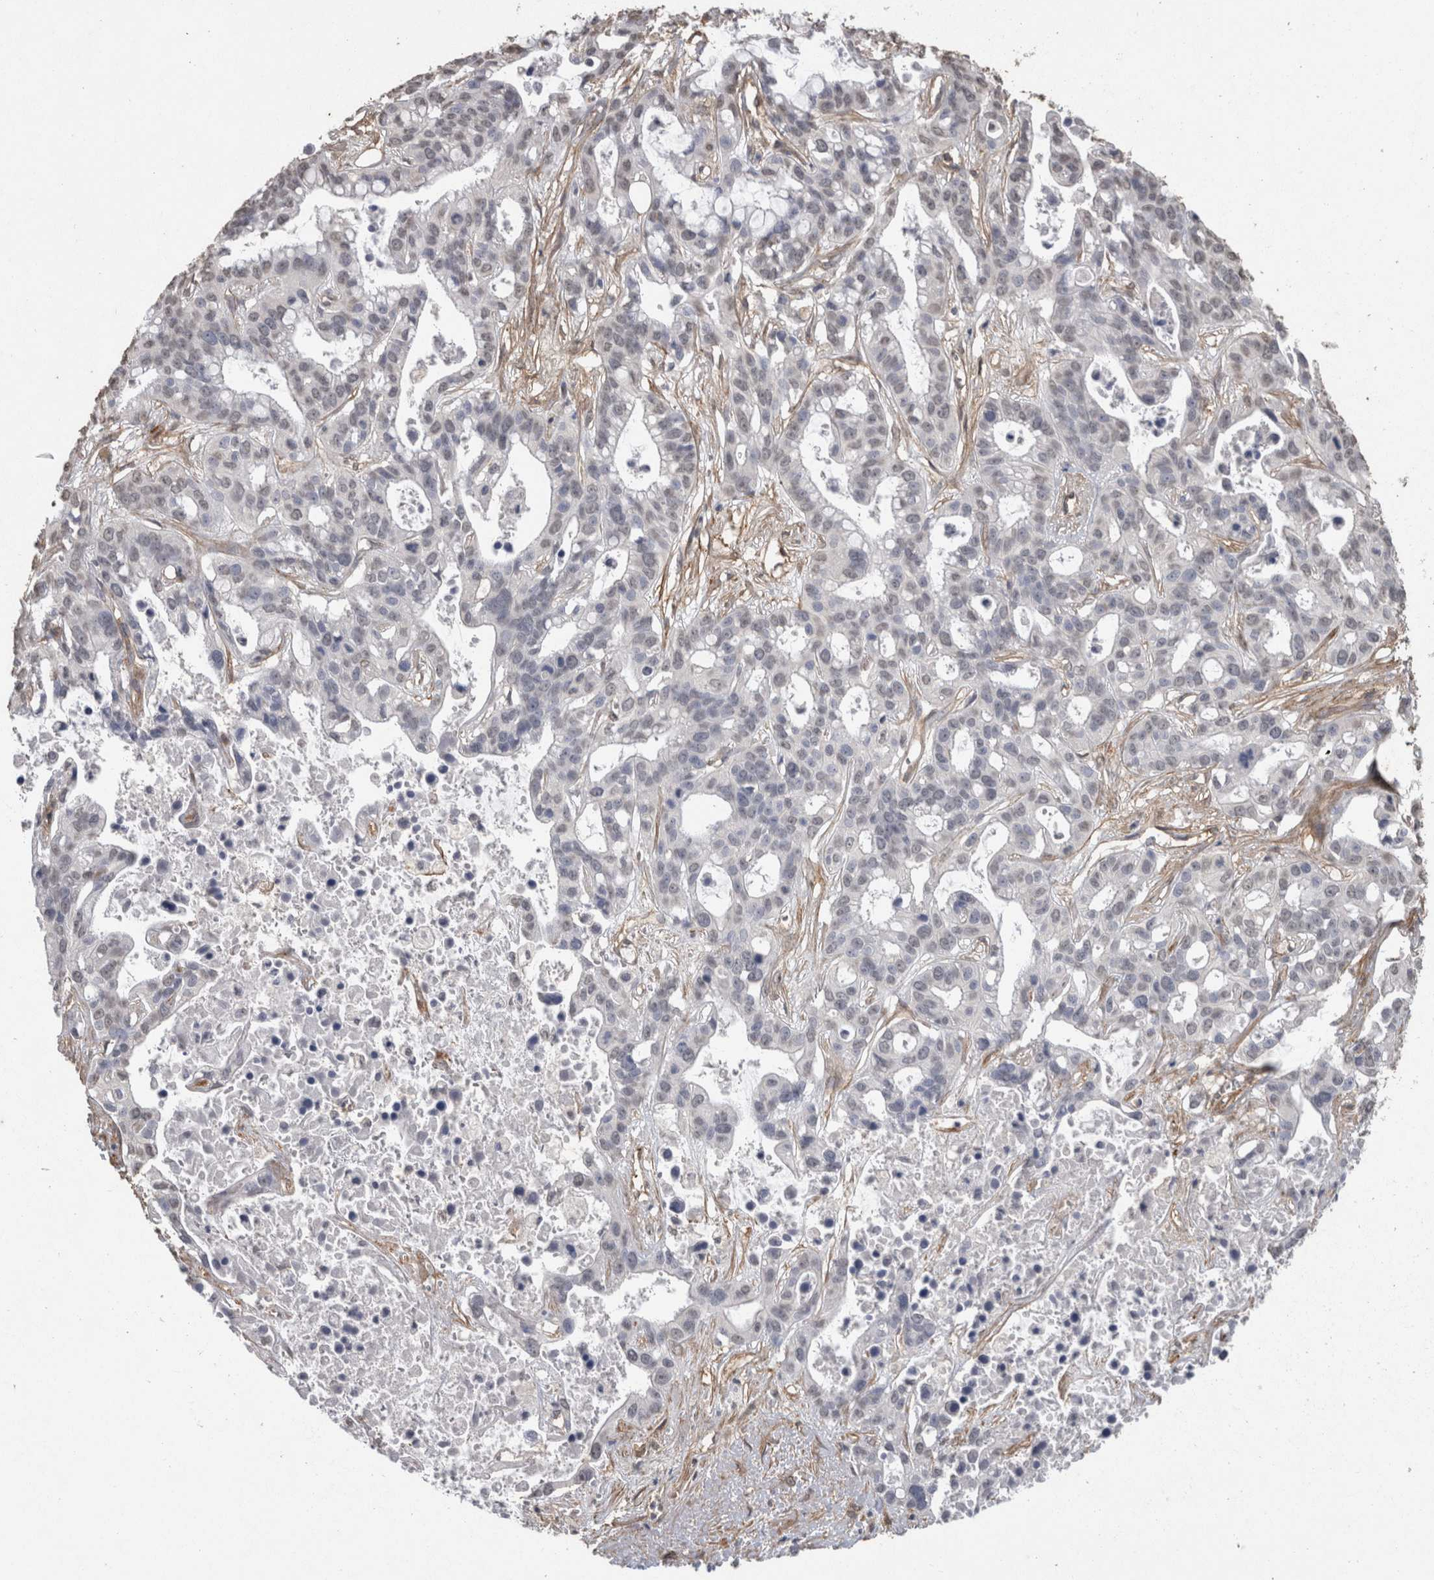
{"staining": {"intensity": "negative", "quantity": "none", "location": "none"}, "tissue": "liver cancer", "cell_type": "Tumor cells", "image_type": "cancer", "snomed": [{"axis": "morphology", "description": "Cholangiocarcinoma"}, {"axis": "topography", "description": "Liver"}], "caption": "There is no significant staining in tumor cells of liver cancer (cholangiocarcinoma).", "gene": "RECK", "patient": {"sex": "female", "age": 65}}